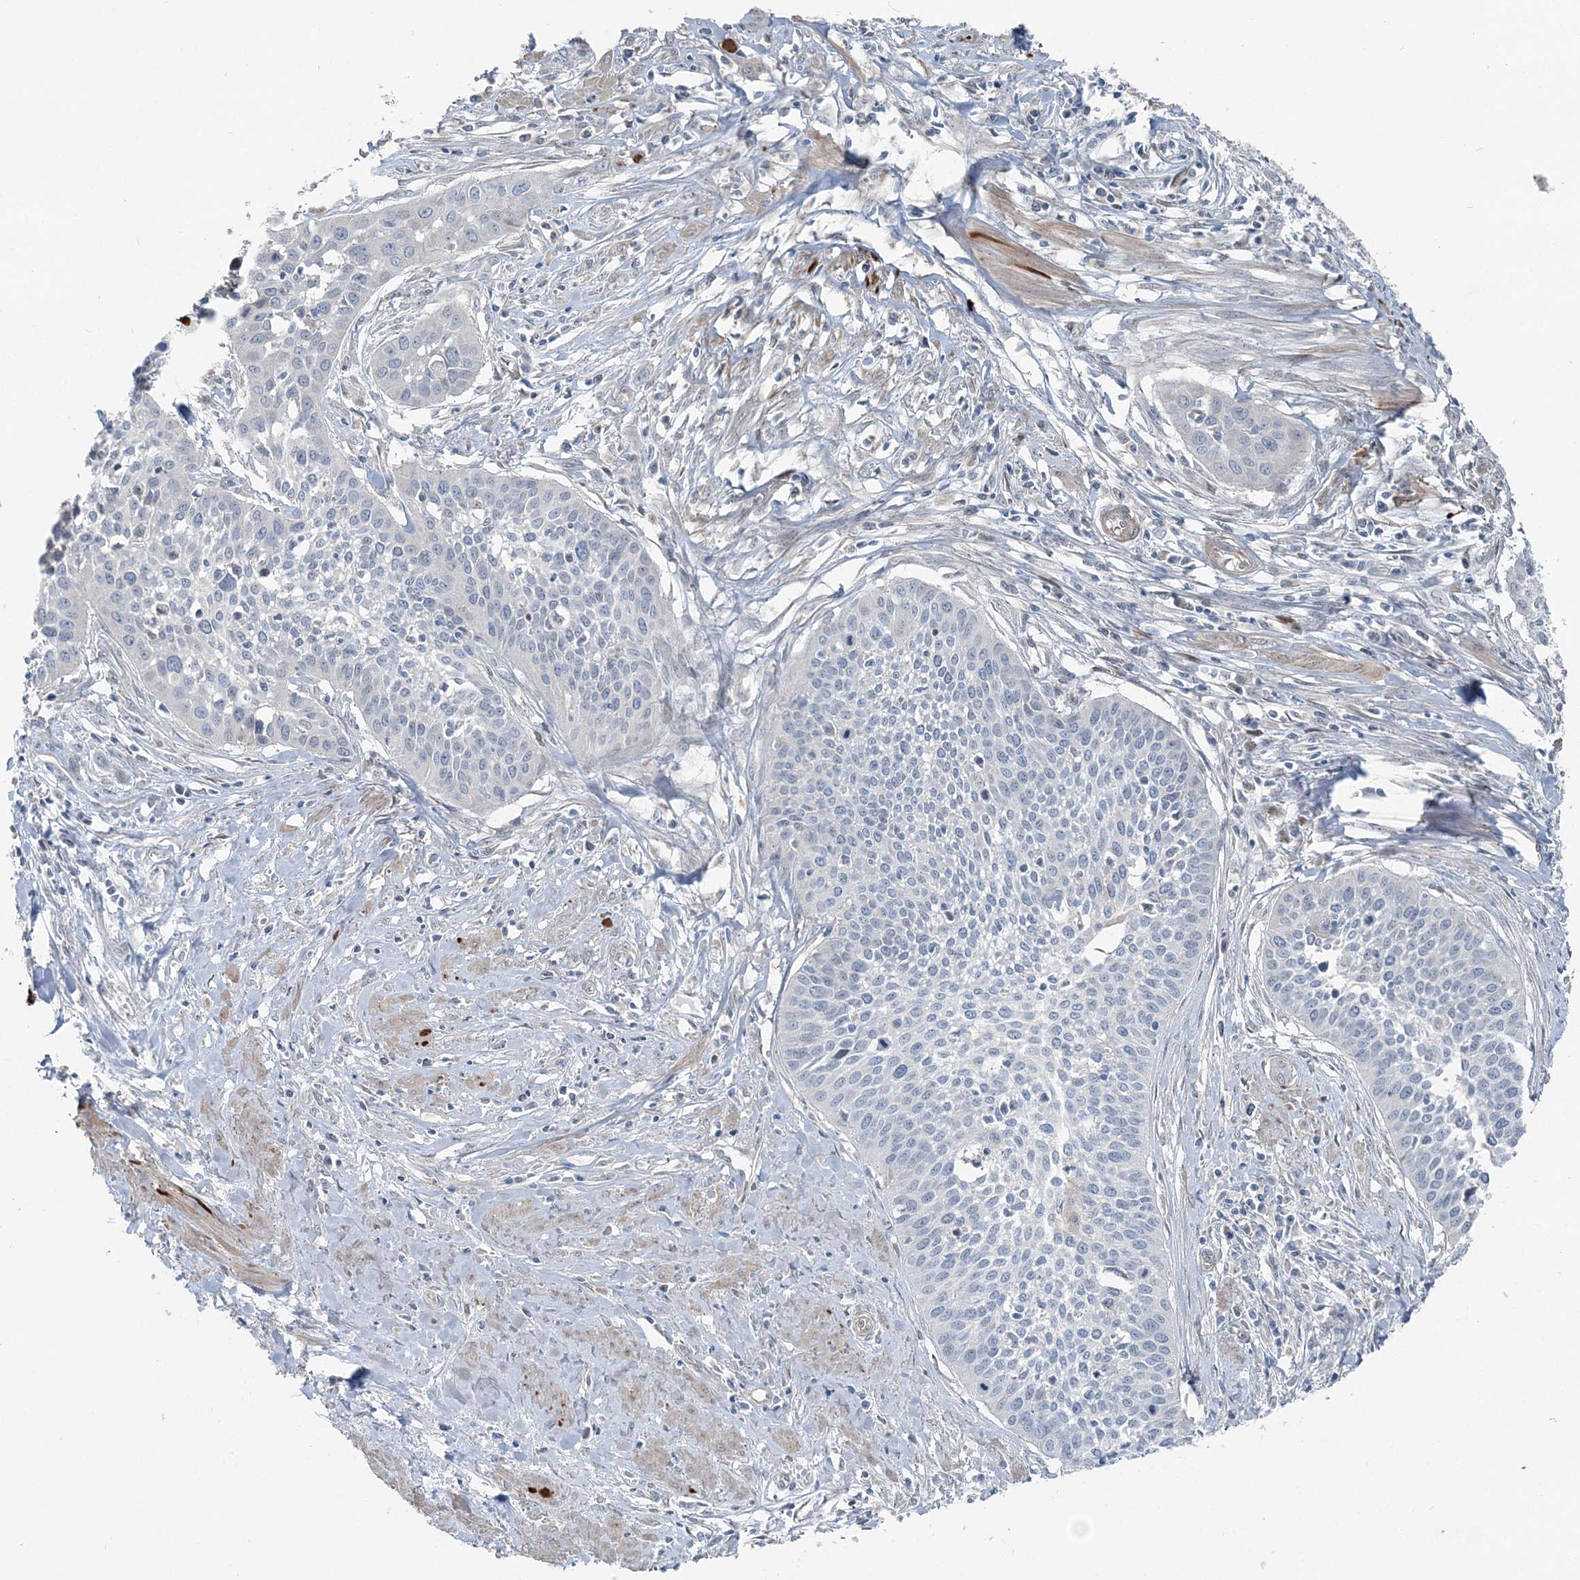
{"staining": {"intensity": "negative", "quantity": "none", "location": "none"}, "tissue": "cervical cancer", "cell_type": "Tumor cells", "image_type": "cancer", "snomed": [{"axis": "morphology", "description": "Squamous cell carcinoma, NOS"}, {"axis": "topography", "description": "Cervix"}], "caption": "Immunohistochemical staining of cervical squamous cell carcinoma exhibits no significant staining in tumor cells.", "gene": "FBXL17", "patient": {"sex": "female", "age": 34}}